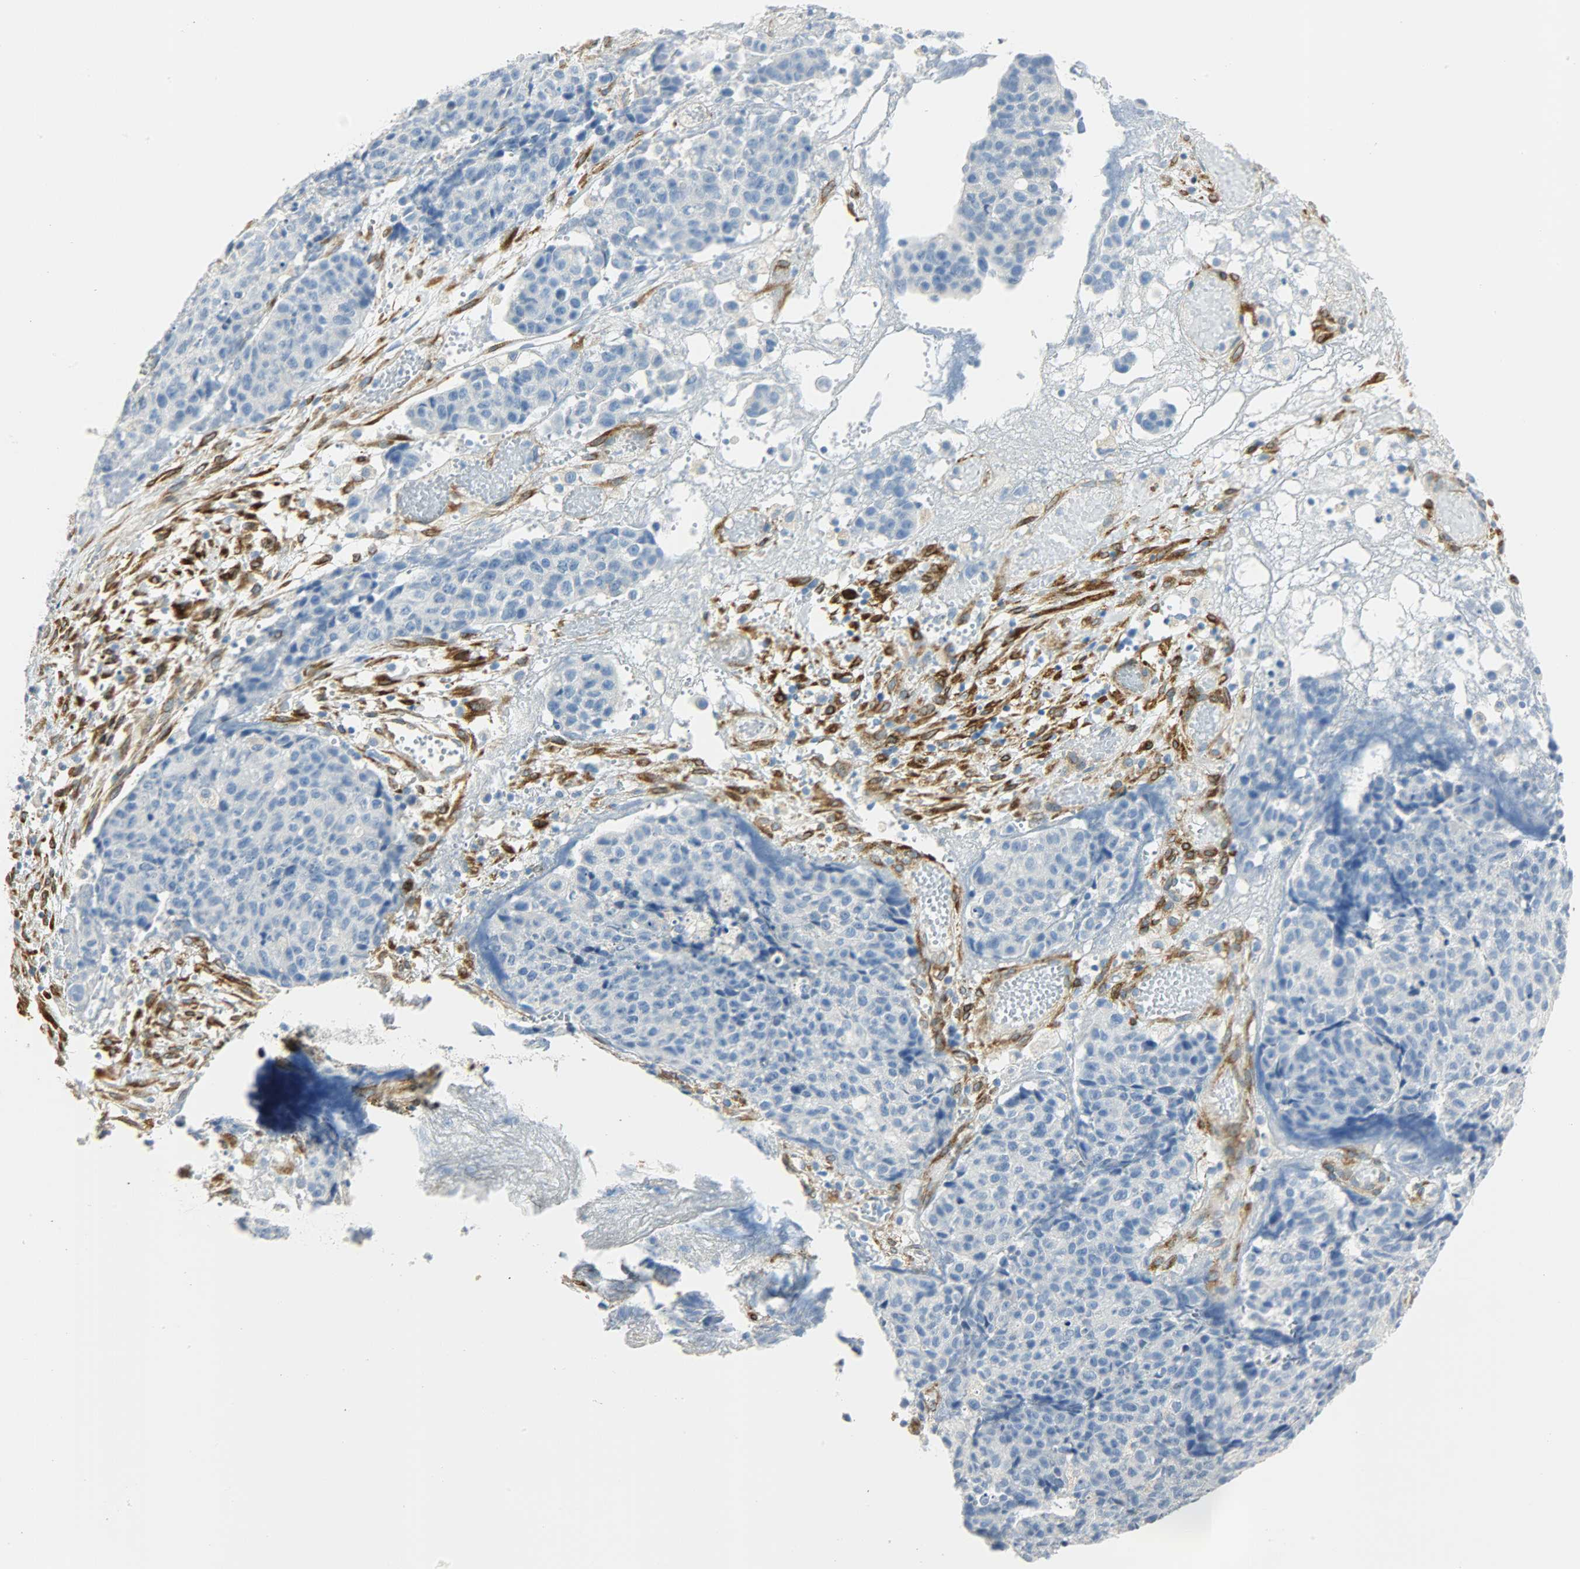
{"staining": {"intensity": "negative", "quantity": "none", "location": "none"}, "tissue": "ovarian cancer", "cell_type": "Tumor cells", "image_type": "cancer", "snomed": [{"axis": "morphology", "description": "Carcinoma, endometroid"}, {"axis": "topography", "description": "Ovary"}], "caption": "A high-resolution histopathology image shows immunohistochemistry (IHC) staining of endometroid carcinoma (ovarian), which exhibits no significant staining in tumor cells. The staining is performed using DAB brown chromogen with nuclei counter-stained in using hematoxylin.", "gene": "PKD2", "patient": {"sex": "female", "age": 42}}